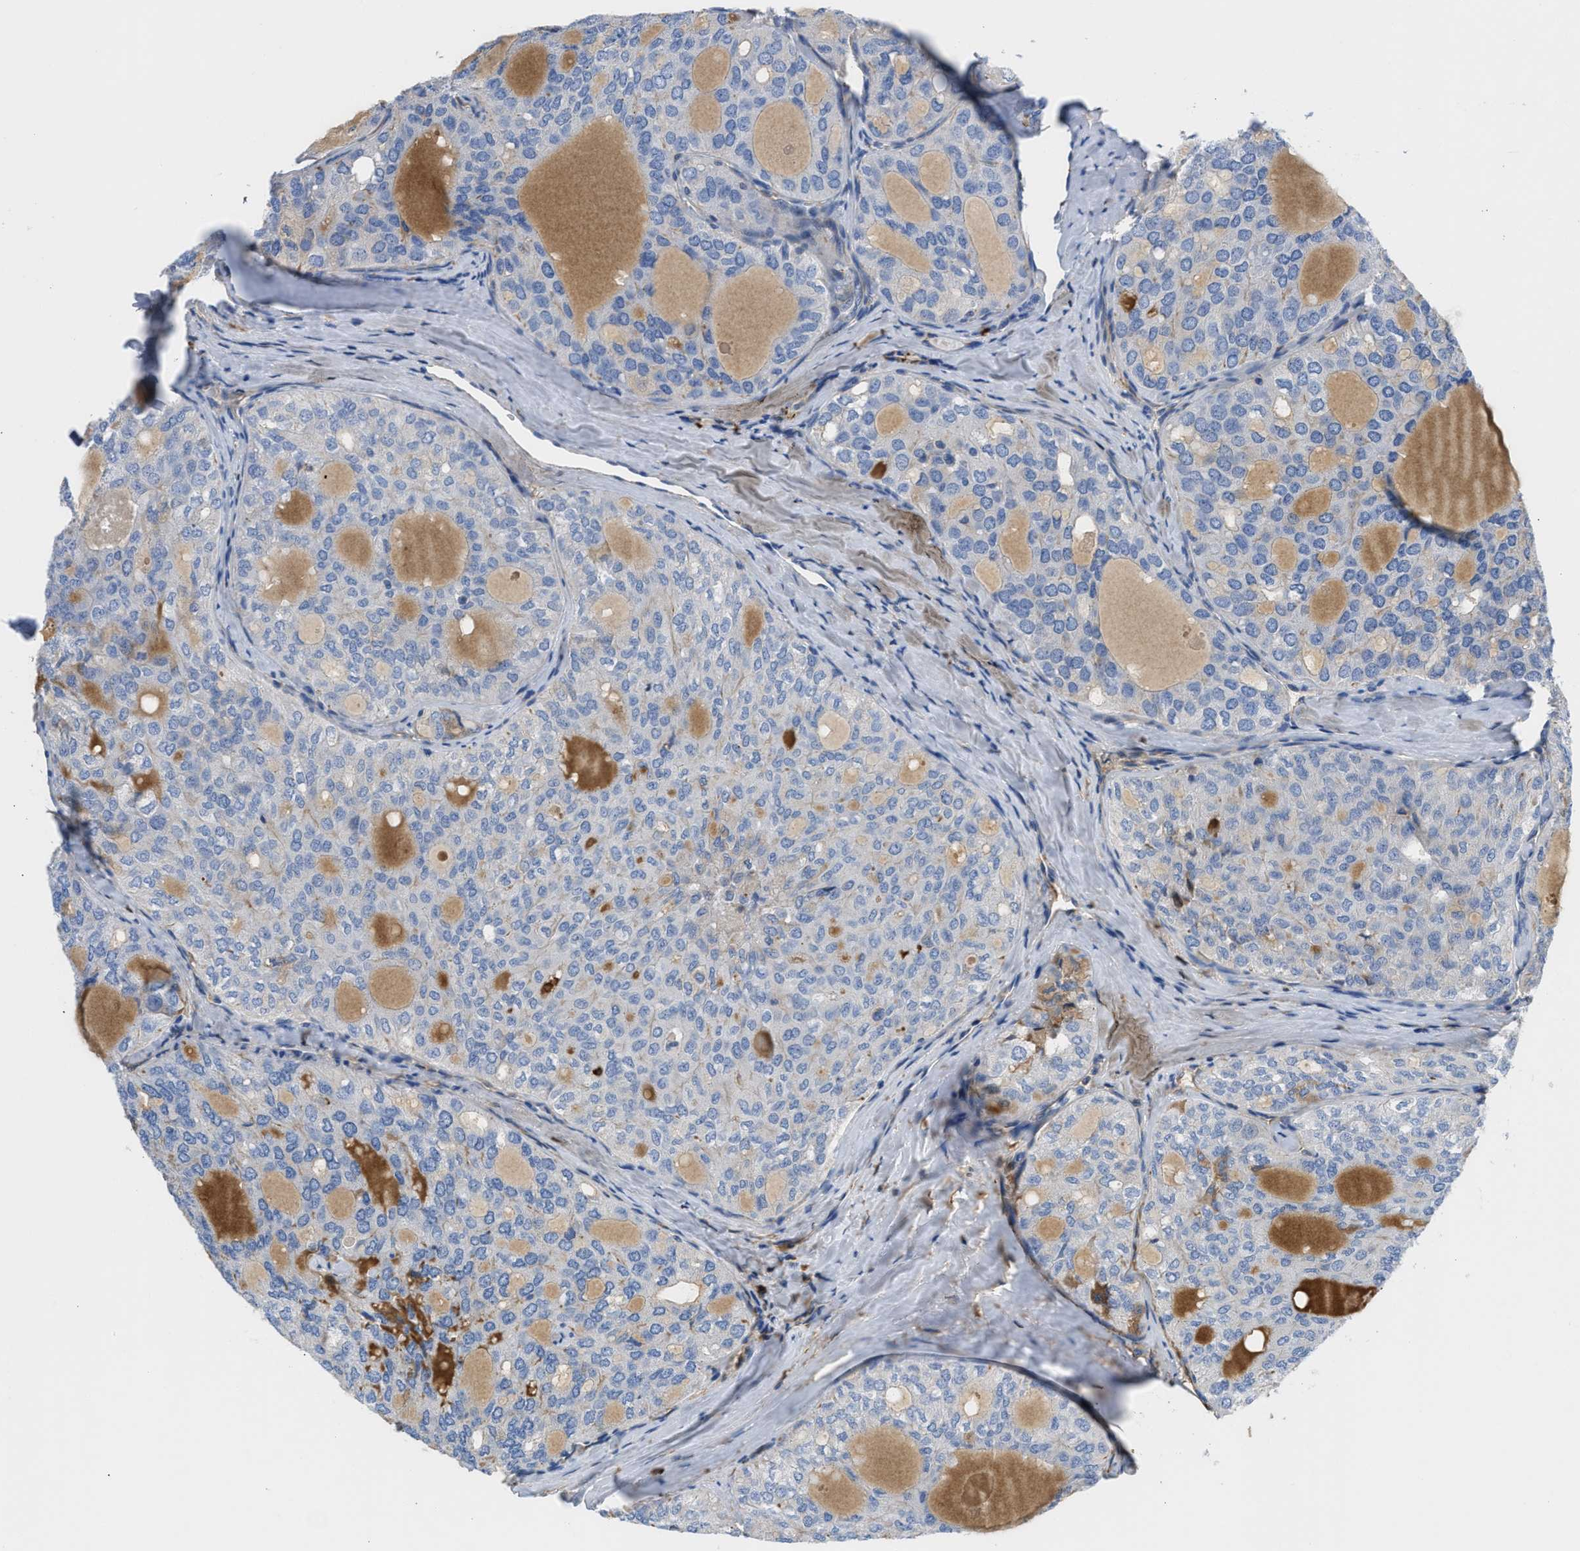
{"staining": {"intensity": "negative", "quantity": "none", "location": "none"}, "tissue": "thyroid cancer", "cell_type": "Tumor cells", "image_type": "cancer", "snomed": [{"axis": "morphology", "description": "Follicular adenoma carcinoma, NOS"}, {"axis": "topography", "description": "Thyroid gland"}], "caption": "Immunohistochemical staining of thyroid cancer (follicular adenoma carcinoma) reveals no significant positivity in tumor cells. The staining was performed using DAB to visualize the protein expression in brown, while the nuclei were stained in blue with hematoxylin (Magnification: 20x).", "gene": "HSPG2", "patient": {"sex": "male", "age": 75}}